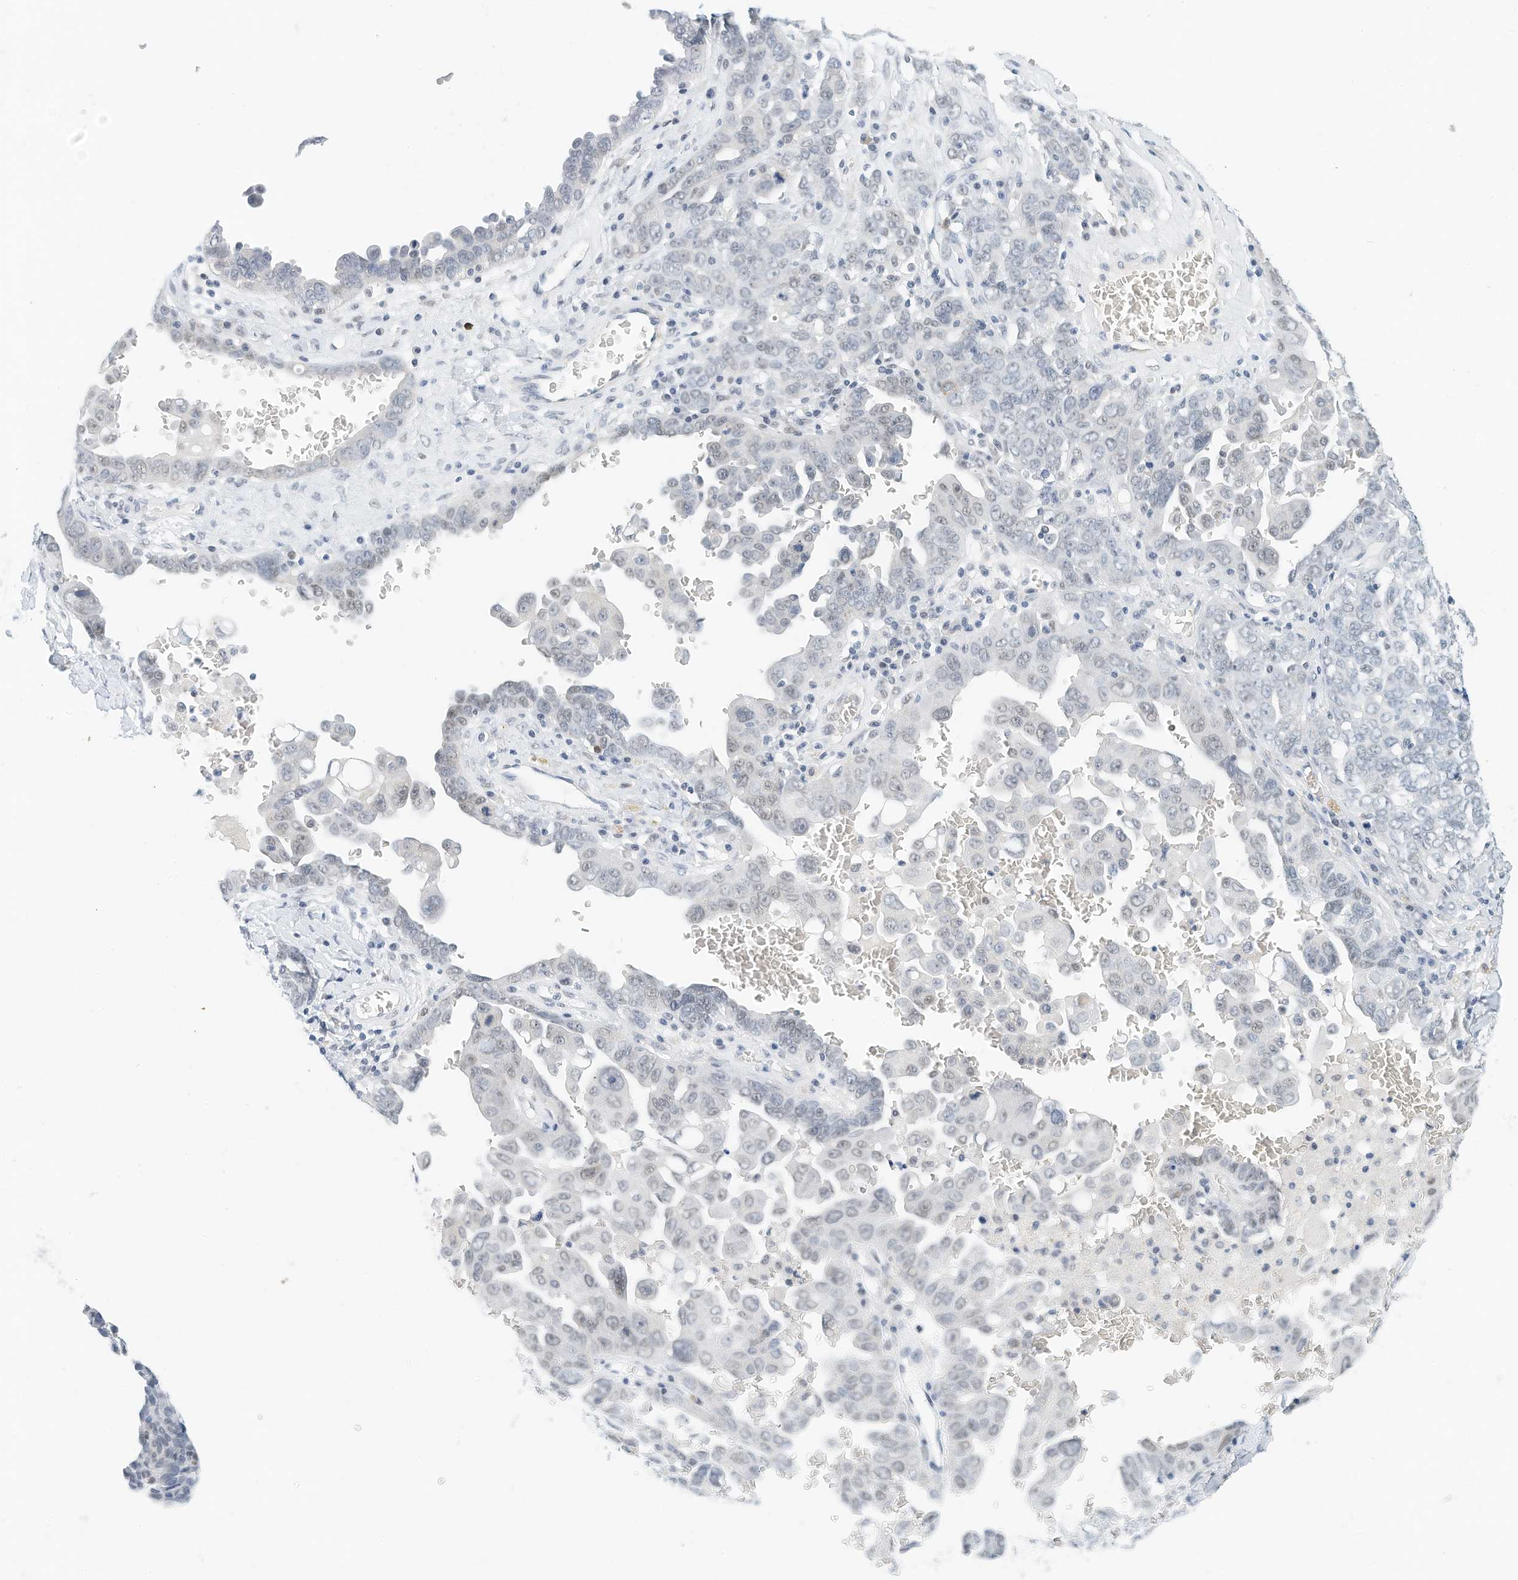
{"staining": {"intensity": "negative", "quantity": "none", "location": "none"}, "tissue": "ovarian cancer", "cell_type": "Tumor cells", "image_type": "cancer", "snomed": [{"axis": "morphology", "description": "Carcinoma, endometroid"}, {"axis": "topography", "description": "Ovary"}], "caption": "Protein analysis of ovarian cancer exhibits no significant staining in tumor cells.", "gene": "ARHGAP28", "patient": {"sex": "female", "age": 62}}